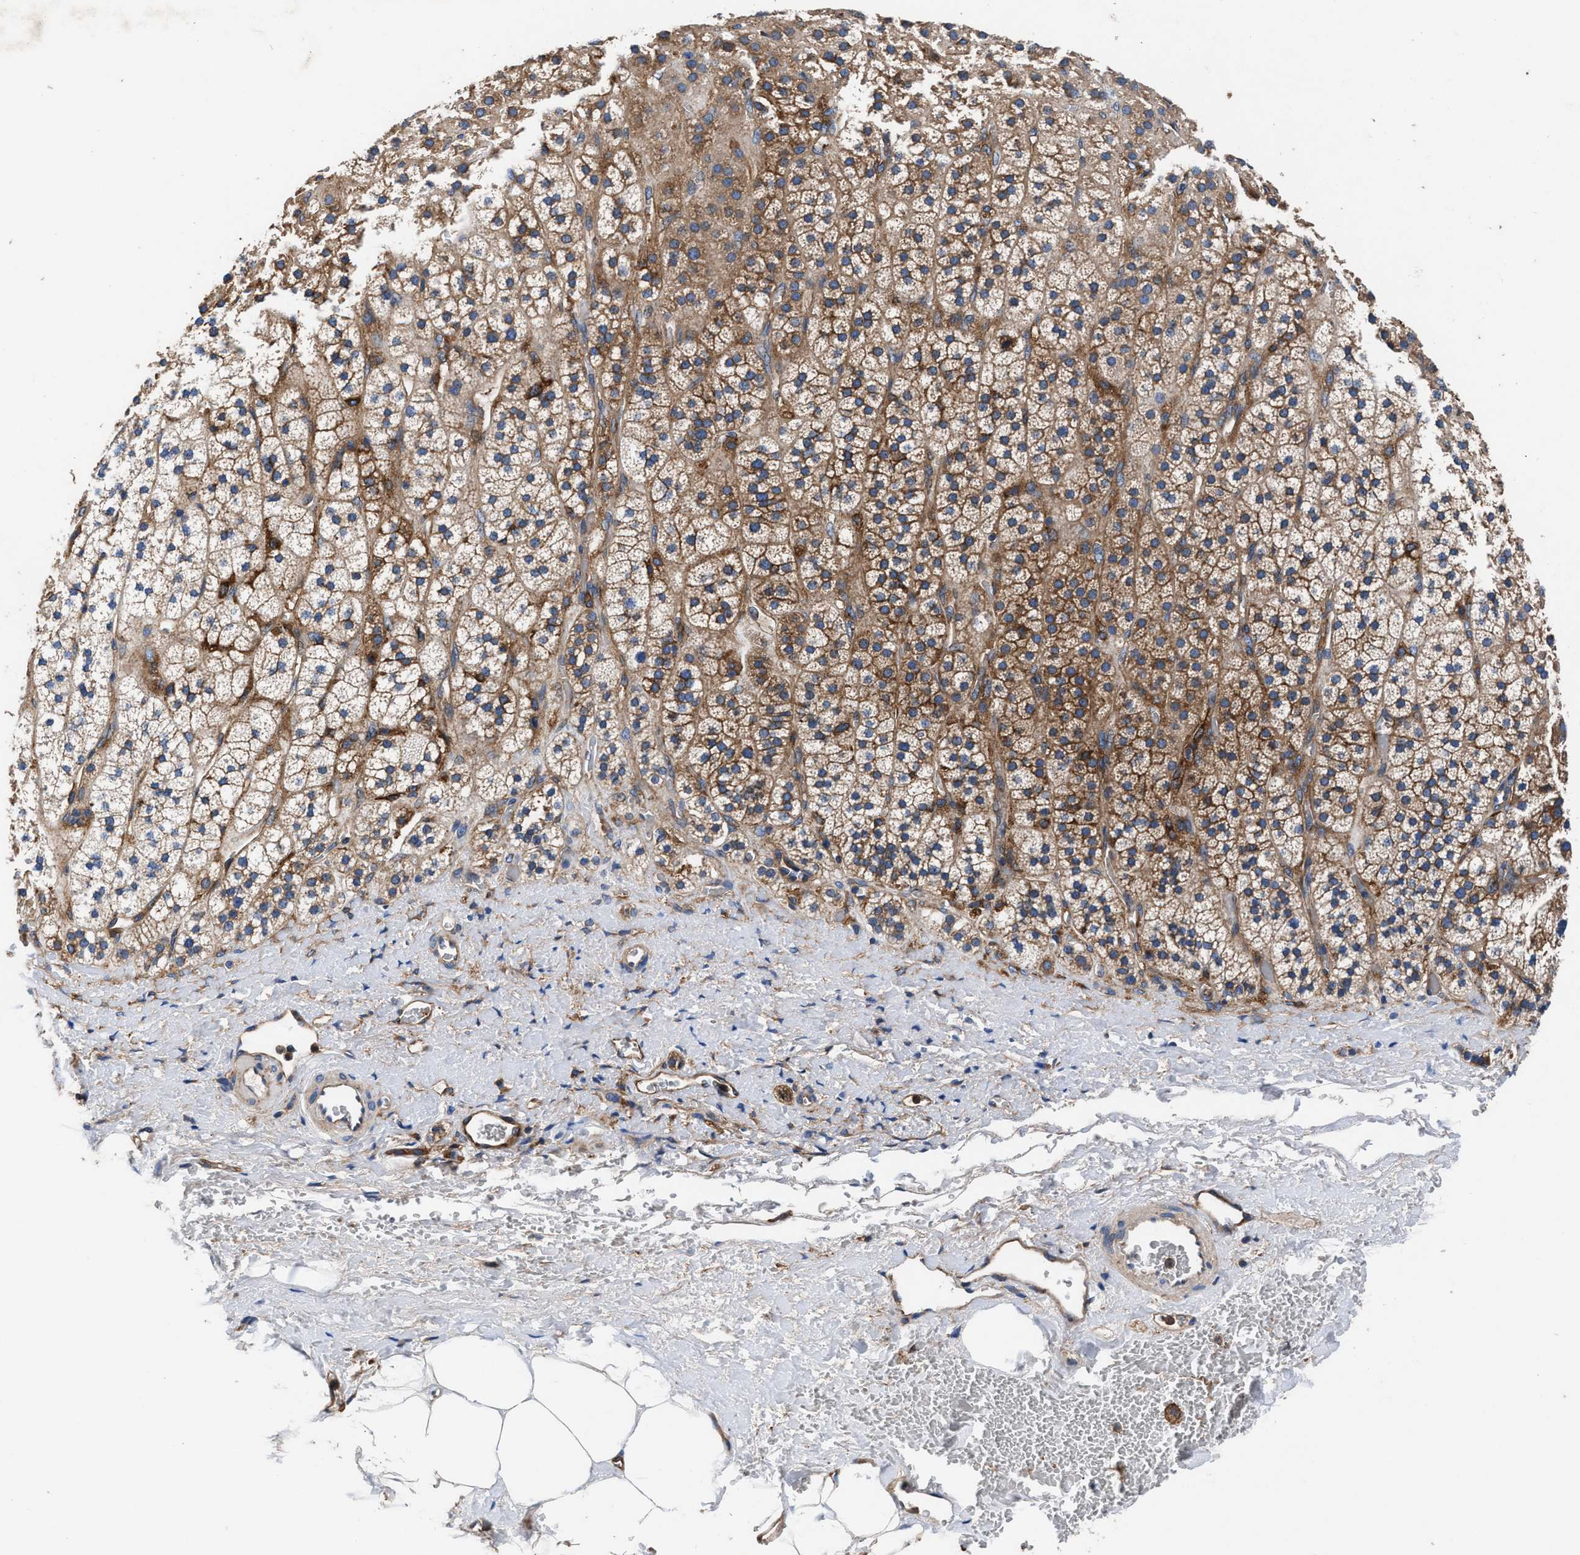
{"staining": {"intensity": "strong", "quantity": "25%-75%", "location": "cytoplasmic/membranous"}, "tissue": "adrenal gland", "cell_type": "Glandular cells", "image_type": "normal", "snomed": [{"axis": "morphology", "description": "Normal tissue, NOS"}, {"axis": "topography", "description": "Adrenal gland"}], "caption": "The immunohistochemical stain labels strong cytoplasmic/membranous staining in glandular cells of unremarkable adrenal gland. (DAB IHC with brightfield microscopy, high magnification).", "gene": "SH3GL1", "patient": {"sex": "male", "age": 56}}